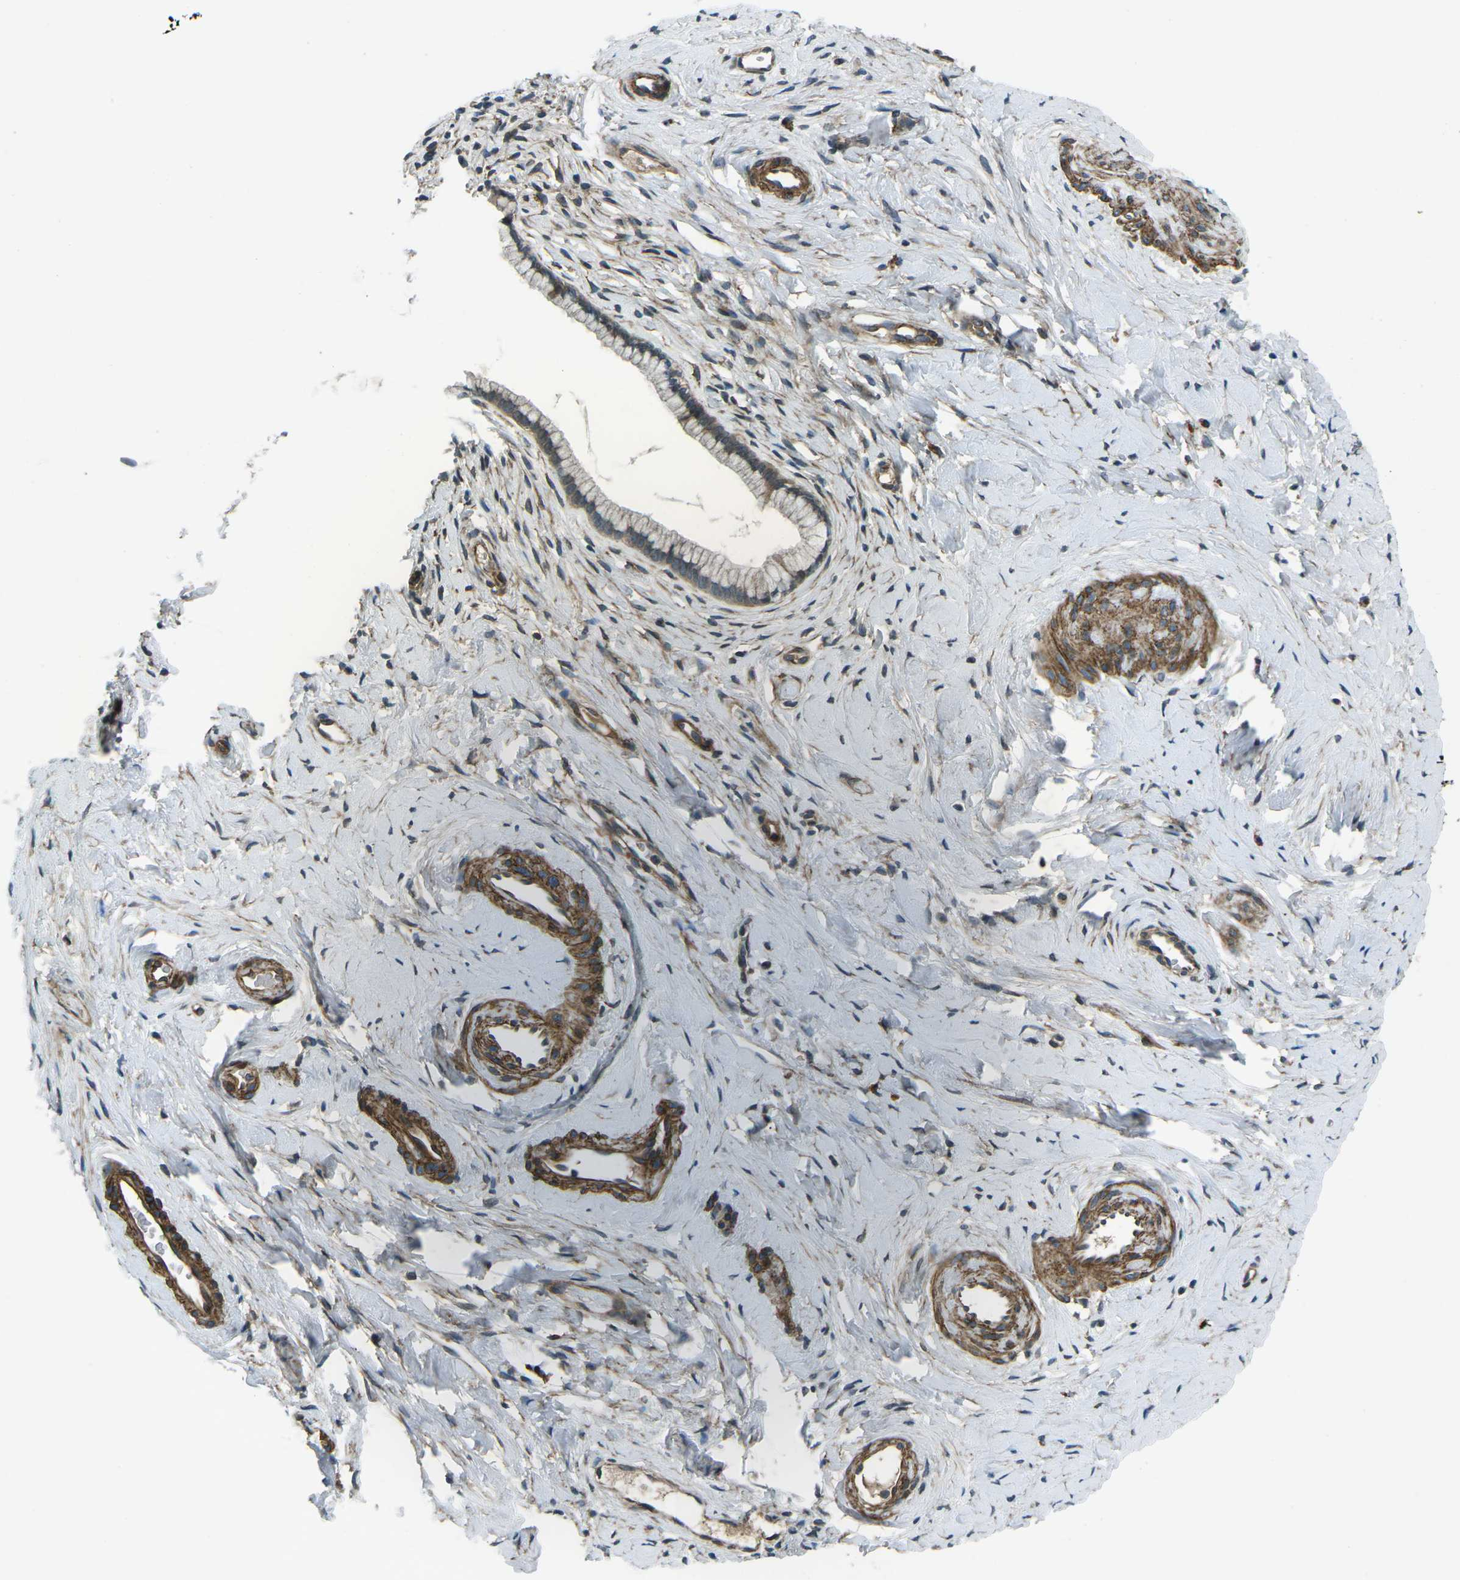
{"staining": {"intensity": "weak", "quantity": ">75%", "location": "cytoplasmic/membranous"}, "tissue": "cervix", "cell_type": "Glandular cells", "image_type": "normal", "snomed": [{"axis": "morphology", "description": "Normal tissue, NOS"}, {"axis": "topography", "description": "Cervix"}], "caption": "Immunohistochemistry (IHC) photomicrograph of benign human cervix stained for a protein (brown), which demonstrates low levels of weak cytoplasmic/membranous expression in approximately >75% of glandular cells.", "gene": "AFAP1", "patient": {"sex": "female", "age": 65}}